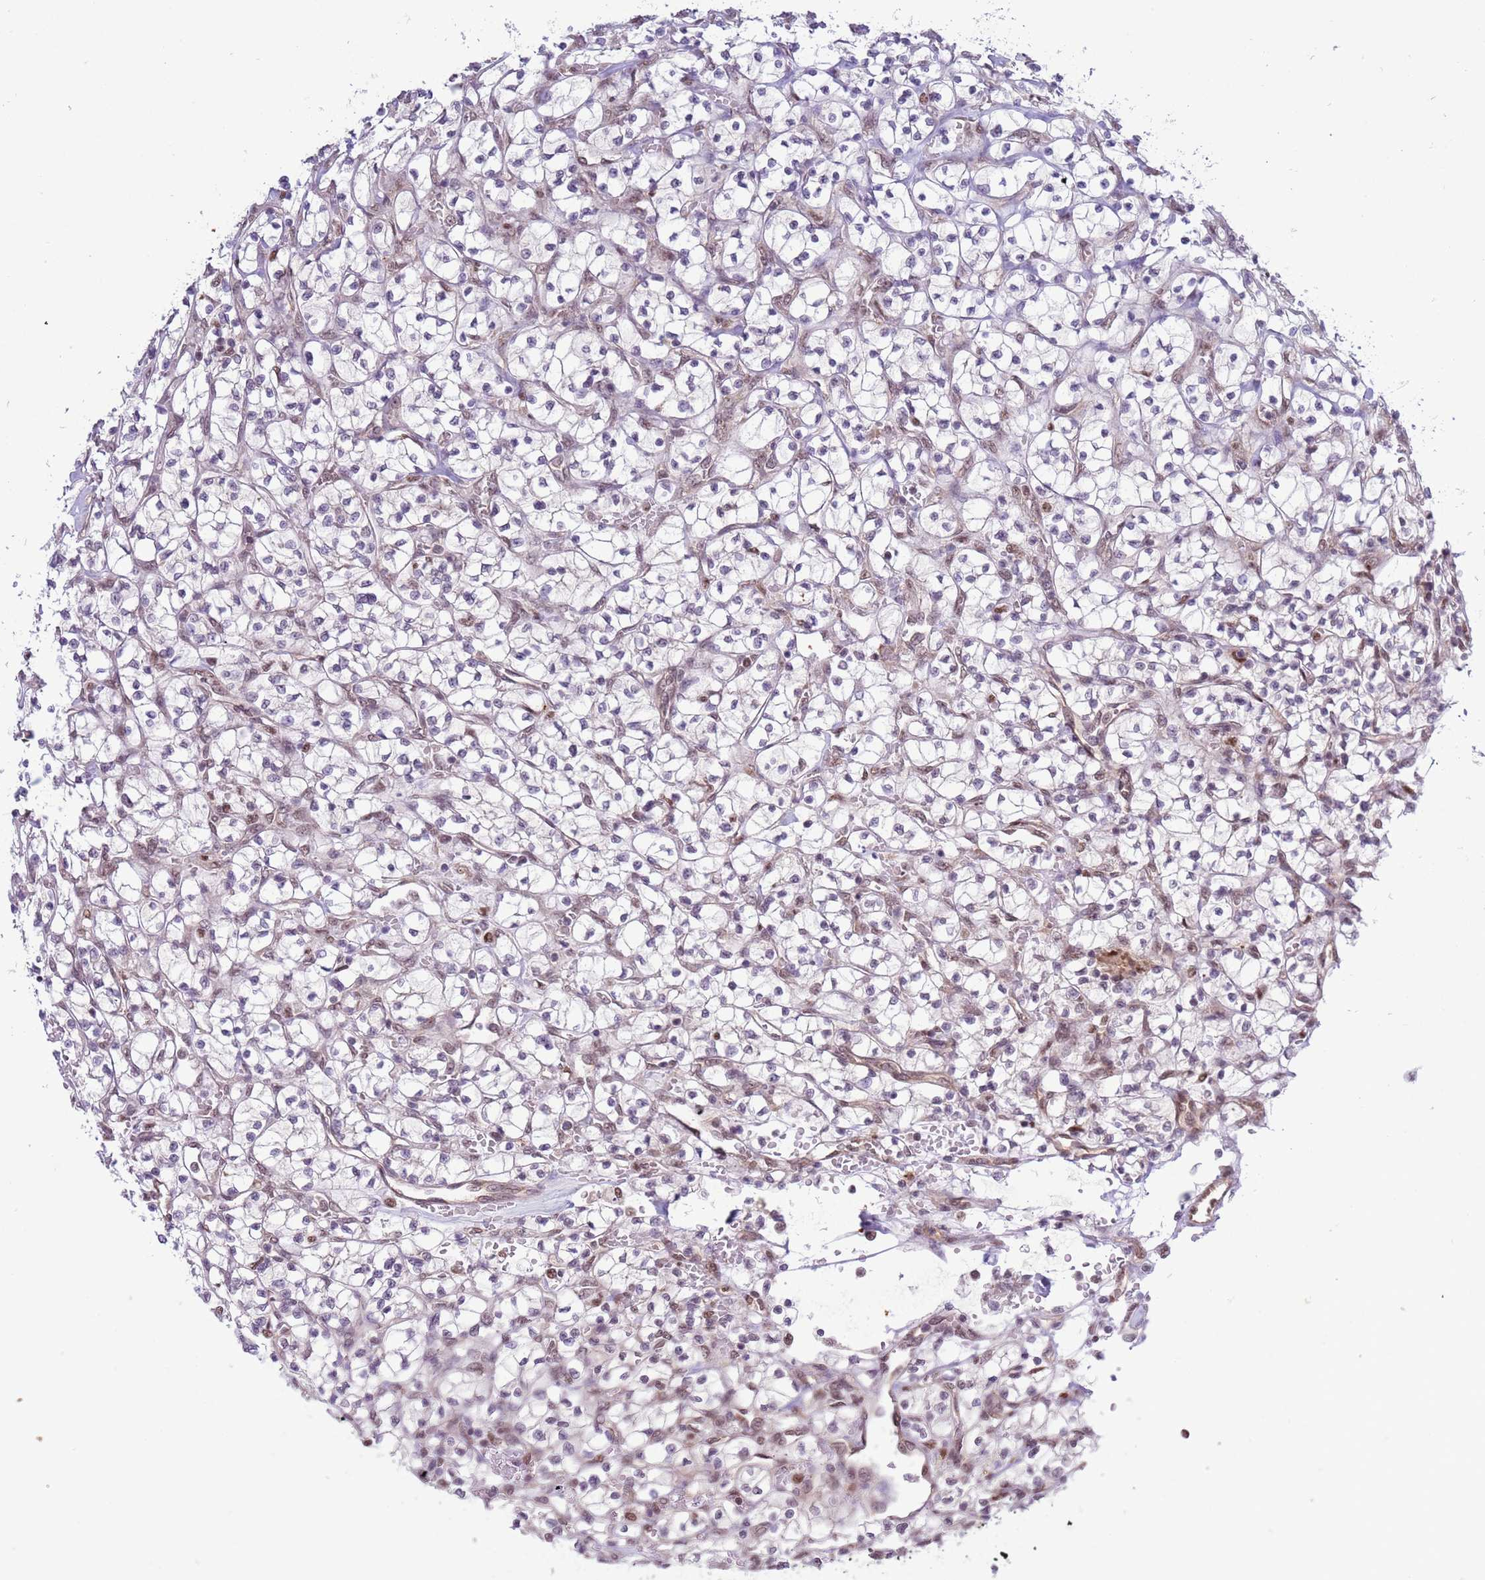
{"staining": {"intensity": "weak", "quantity": "<25%", "location": "nuclear"}, "tissue": "renal cancer", "cell_type": "Tumor cells", "image_type": "cancer", "snomed": [{"axis": "morphology", "description": "Adenocarcinoma, NOS"}, {"axis": "topography", "description": "Kidney"}], "caption": "Image shows no protein expression in tumor cells of renal cancer (adenocarcinoma) tissue. Brightfield microscopy of immunohistochemistry (IHC) stained with DAB (brown) and hematoxylin (blue), captured at high magnification.", "gene": "PRPF6", "patient": {"sex": "female", "age": 64}}